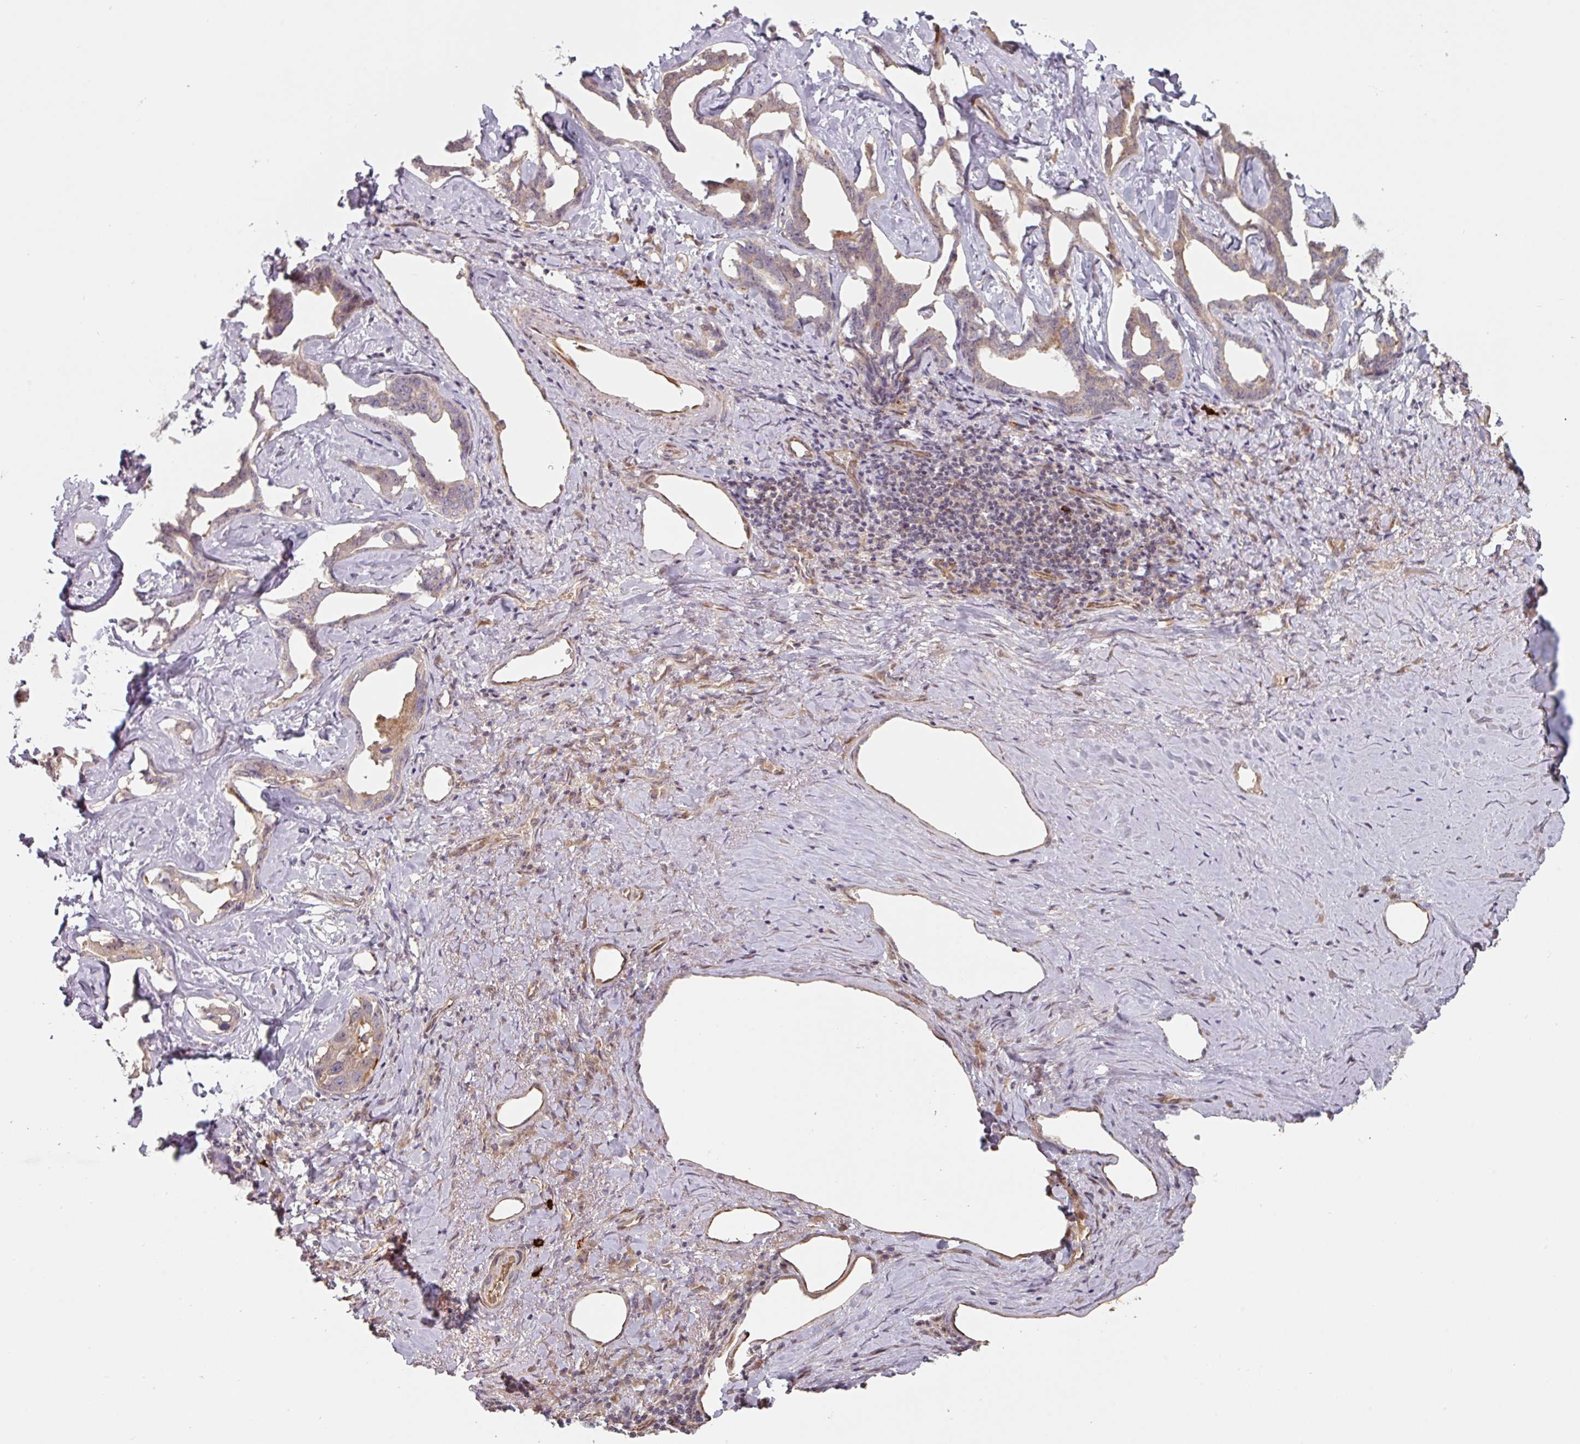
{"staining": {"intensity": "weak", "quantity": ">75%", "location": "cytoplasmic/membranous"}, "tissue": "liver cancer", "cell_type": "Tumor cells", "image_type": "cancer", "snomed": [{"axis": "morphology", "description": "Cholangiocarcinoma"}, {"axis": "topography", "description": "Liver"}], "caption": "There is low levels of weak cytoplasmic/membranous positivity in tumor cells of liver cholangiocarcinoma, as demonstrated by immunohistochemical staining (brown color).", "gene": "CEP78", "patient": {"sex": "male", "age": 59}}